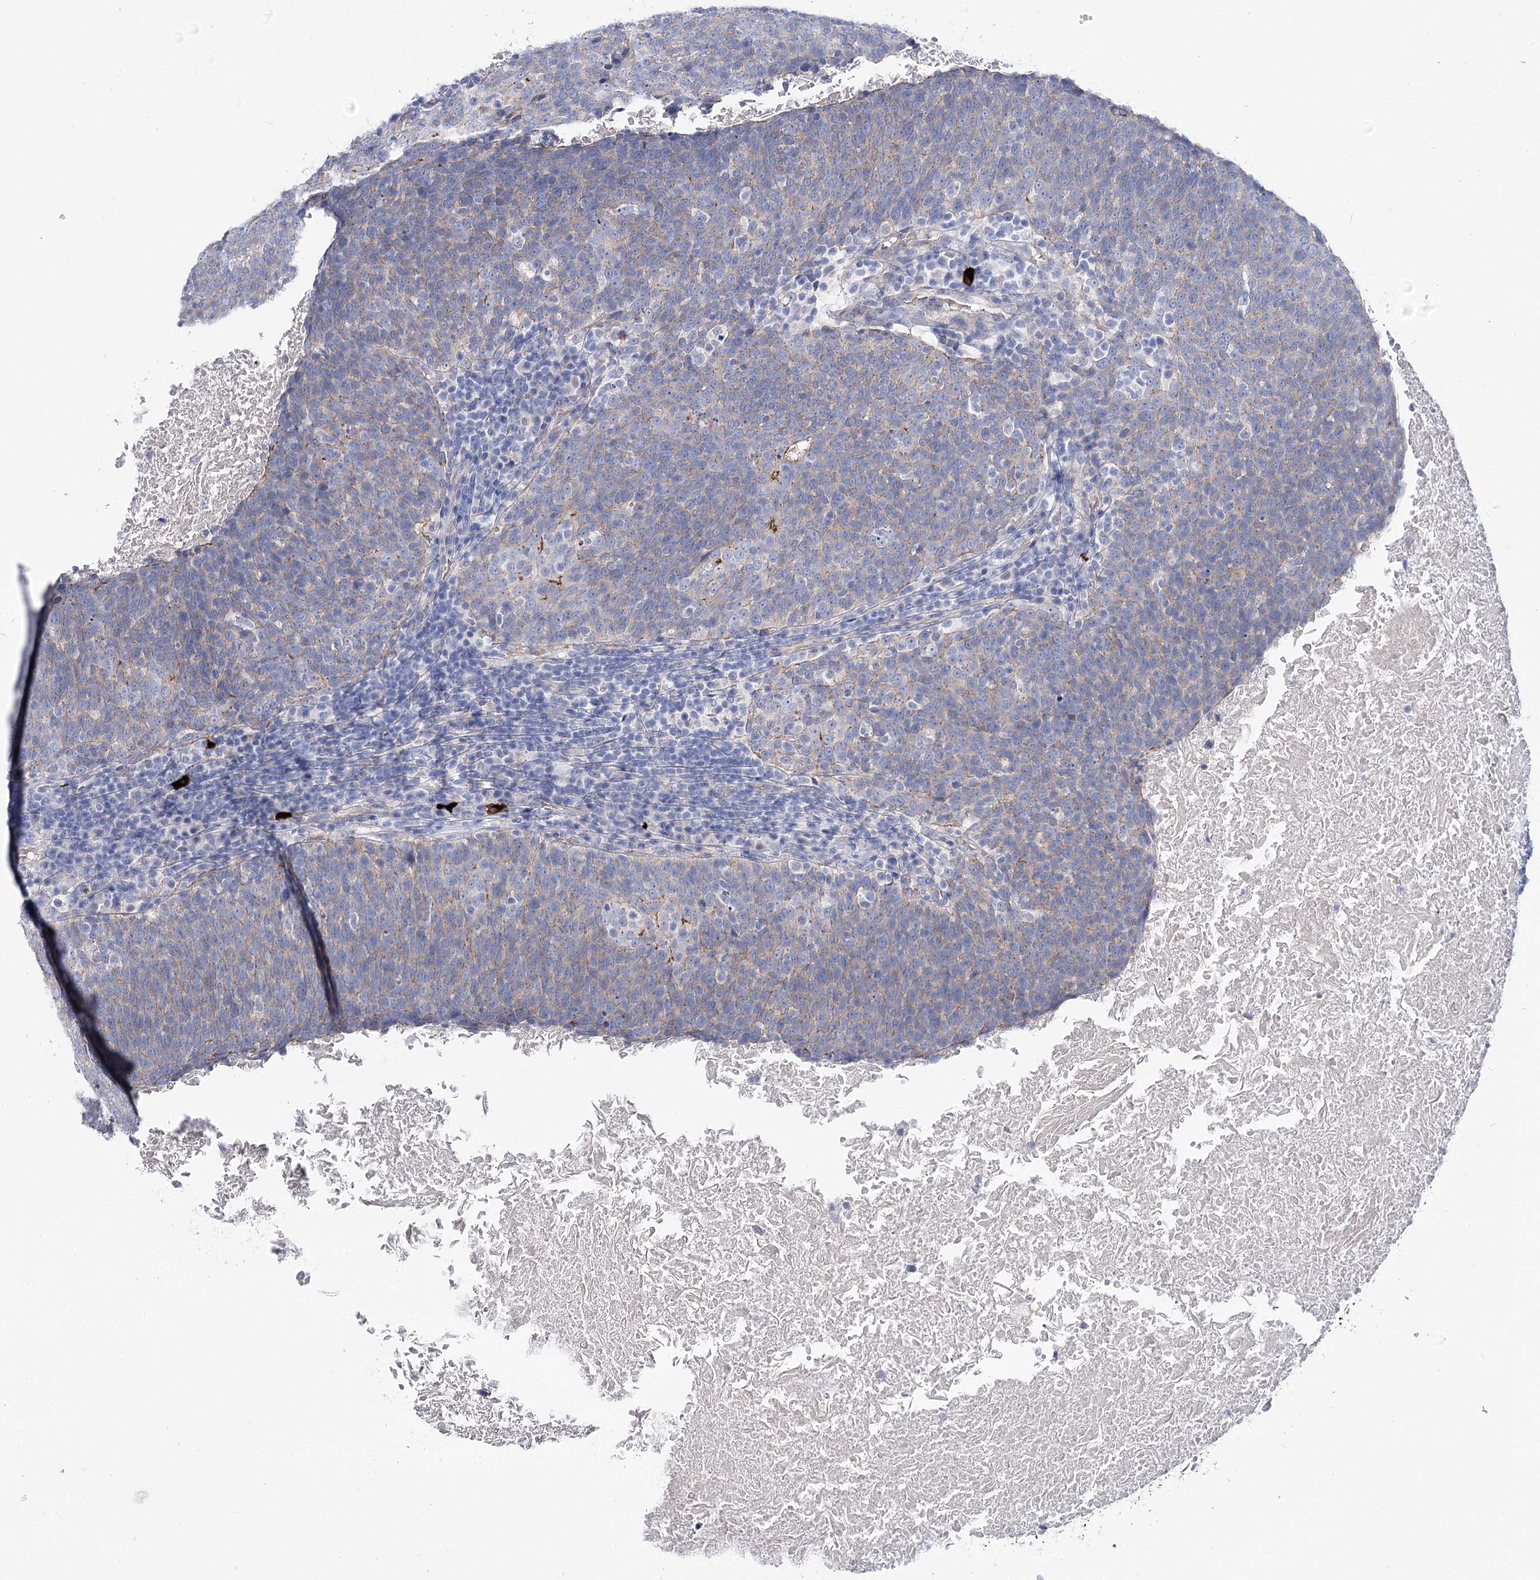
{"staining": {"intensity": "weak", "quantity": "<25%", "location": "cytoplasmic/membranous"}, "tissue": "head and neck cancer", "cell_type": "Tumor cells", "image_type": "cancer", "snomed": [{"axis": "morphology", "description": "Squamous cell carcinoma, NOS"}, {"axis": "morphology", "description": "Squamous cell carcinoma, metastatic, NOS"}, {"axis": "topography", "description": "Lymph node"}, {"axis": "topography", "description": "Head-Neck"}], "caption": "The image shows no significant expression in tumor cells of head and neck metastatic squamous cell carcinoma. Brightfield microscopy of immunohistochemistry (IHC) stained with DAB (3,3'-diaminobenzidine) (brown) and hematoxylin (blue), captured at high magnification.", "gene": "NRAP", "patient": {"sex": "male", "age": 62}}